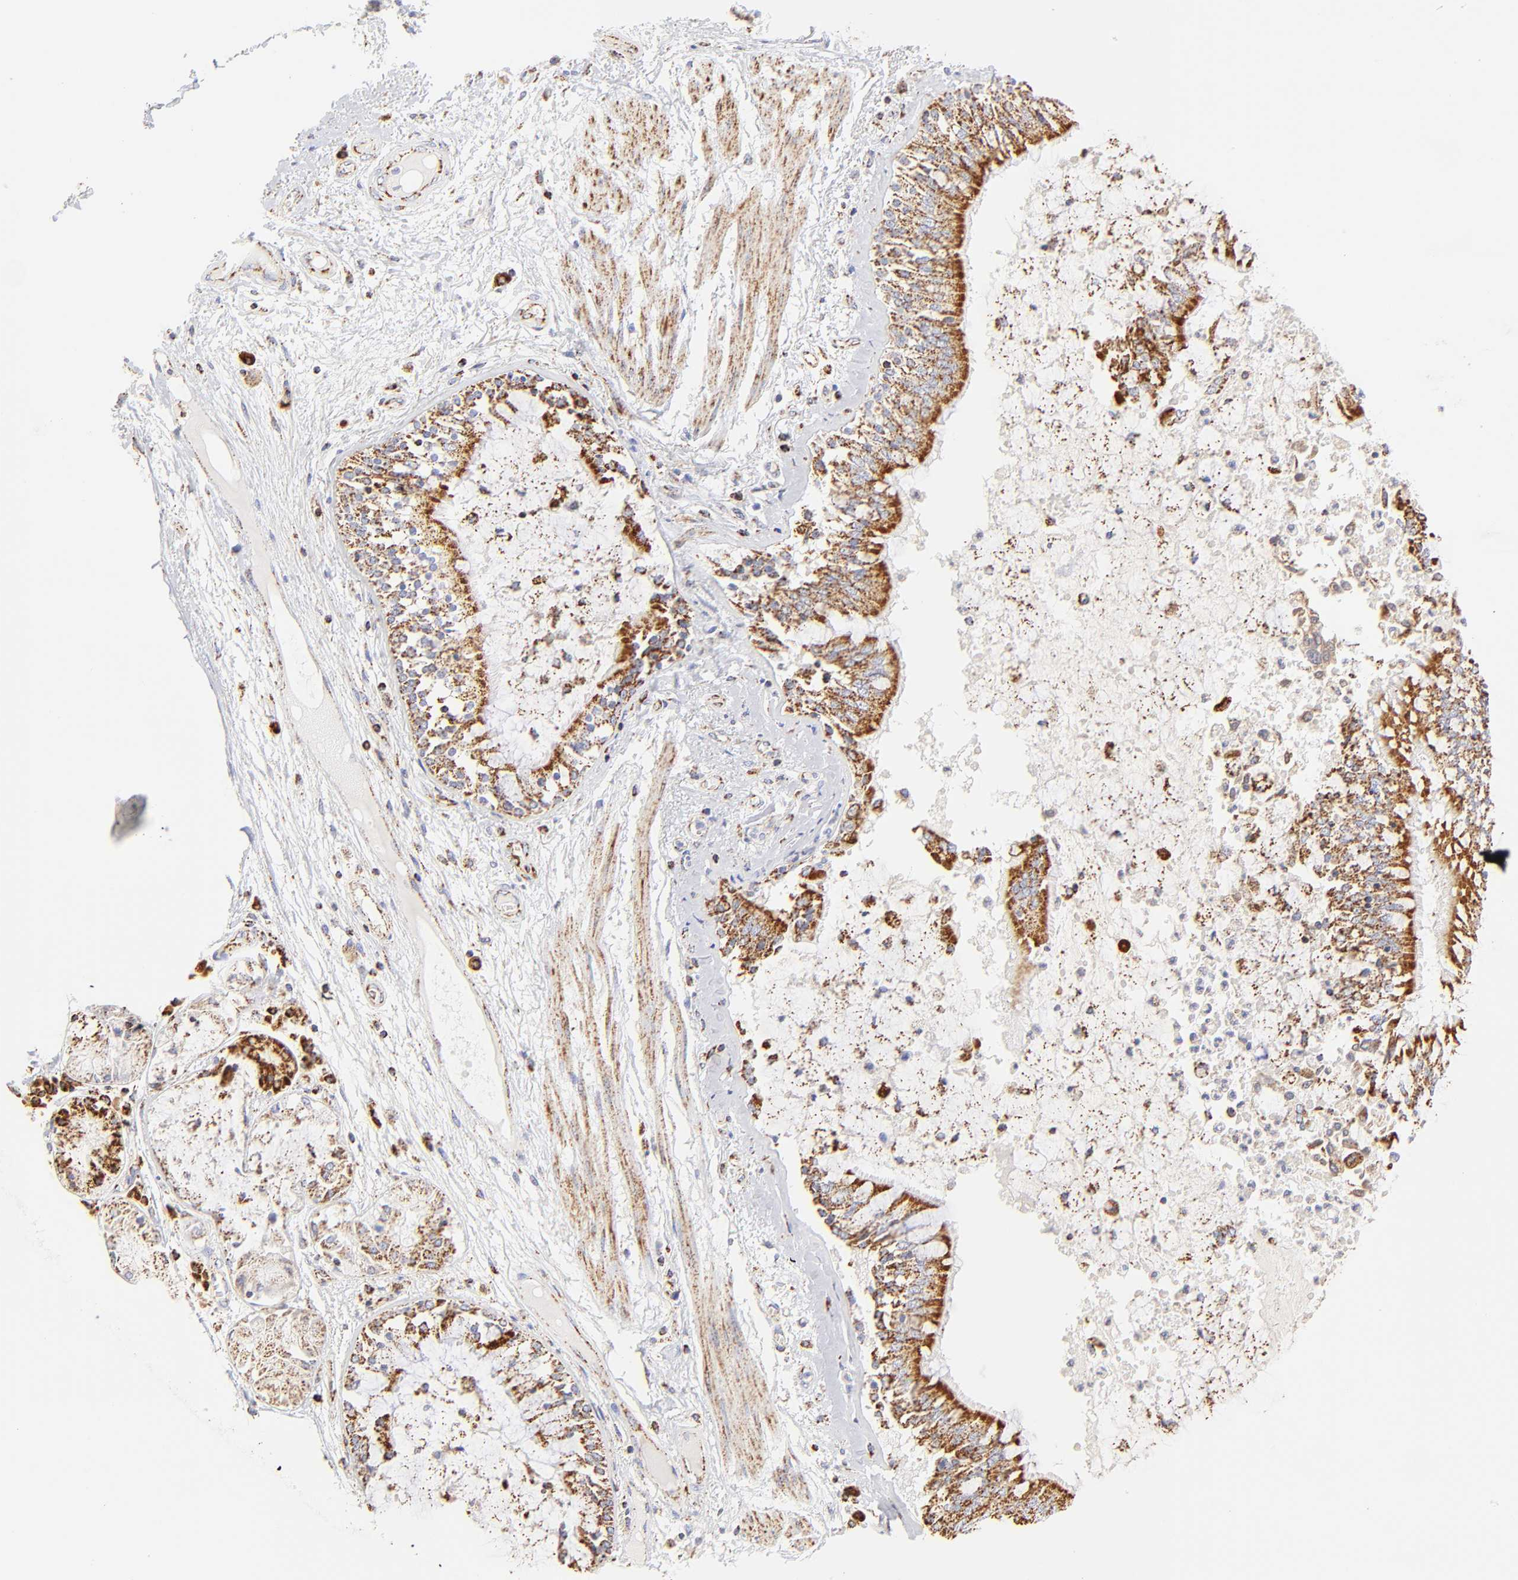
{"staining": {"intensity": "moderate", "quantity": ">75%", "location": "cytoplasmic/membranous"}, "tissue": "bronchus", "cell_type": "Respiratory epithelial cells", "image_type": "normal", "snomed": [{"axis": "morphology", "description": "Normal tissue, NOS"}, {"axis": "topography", "description": "Lung"}], "caption": "Human bronchus stained with a brown dye reveals moderate cytoplasmic/membranous positive positivity in approximately >75% of respiratory epithelial cells.", "gene": "ECH1", "patient": {"sex": "male", "age": 64}}